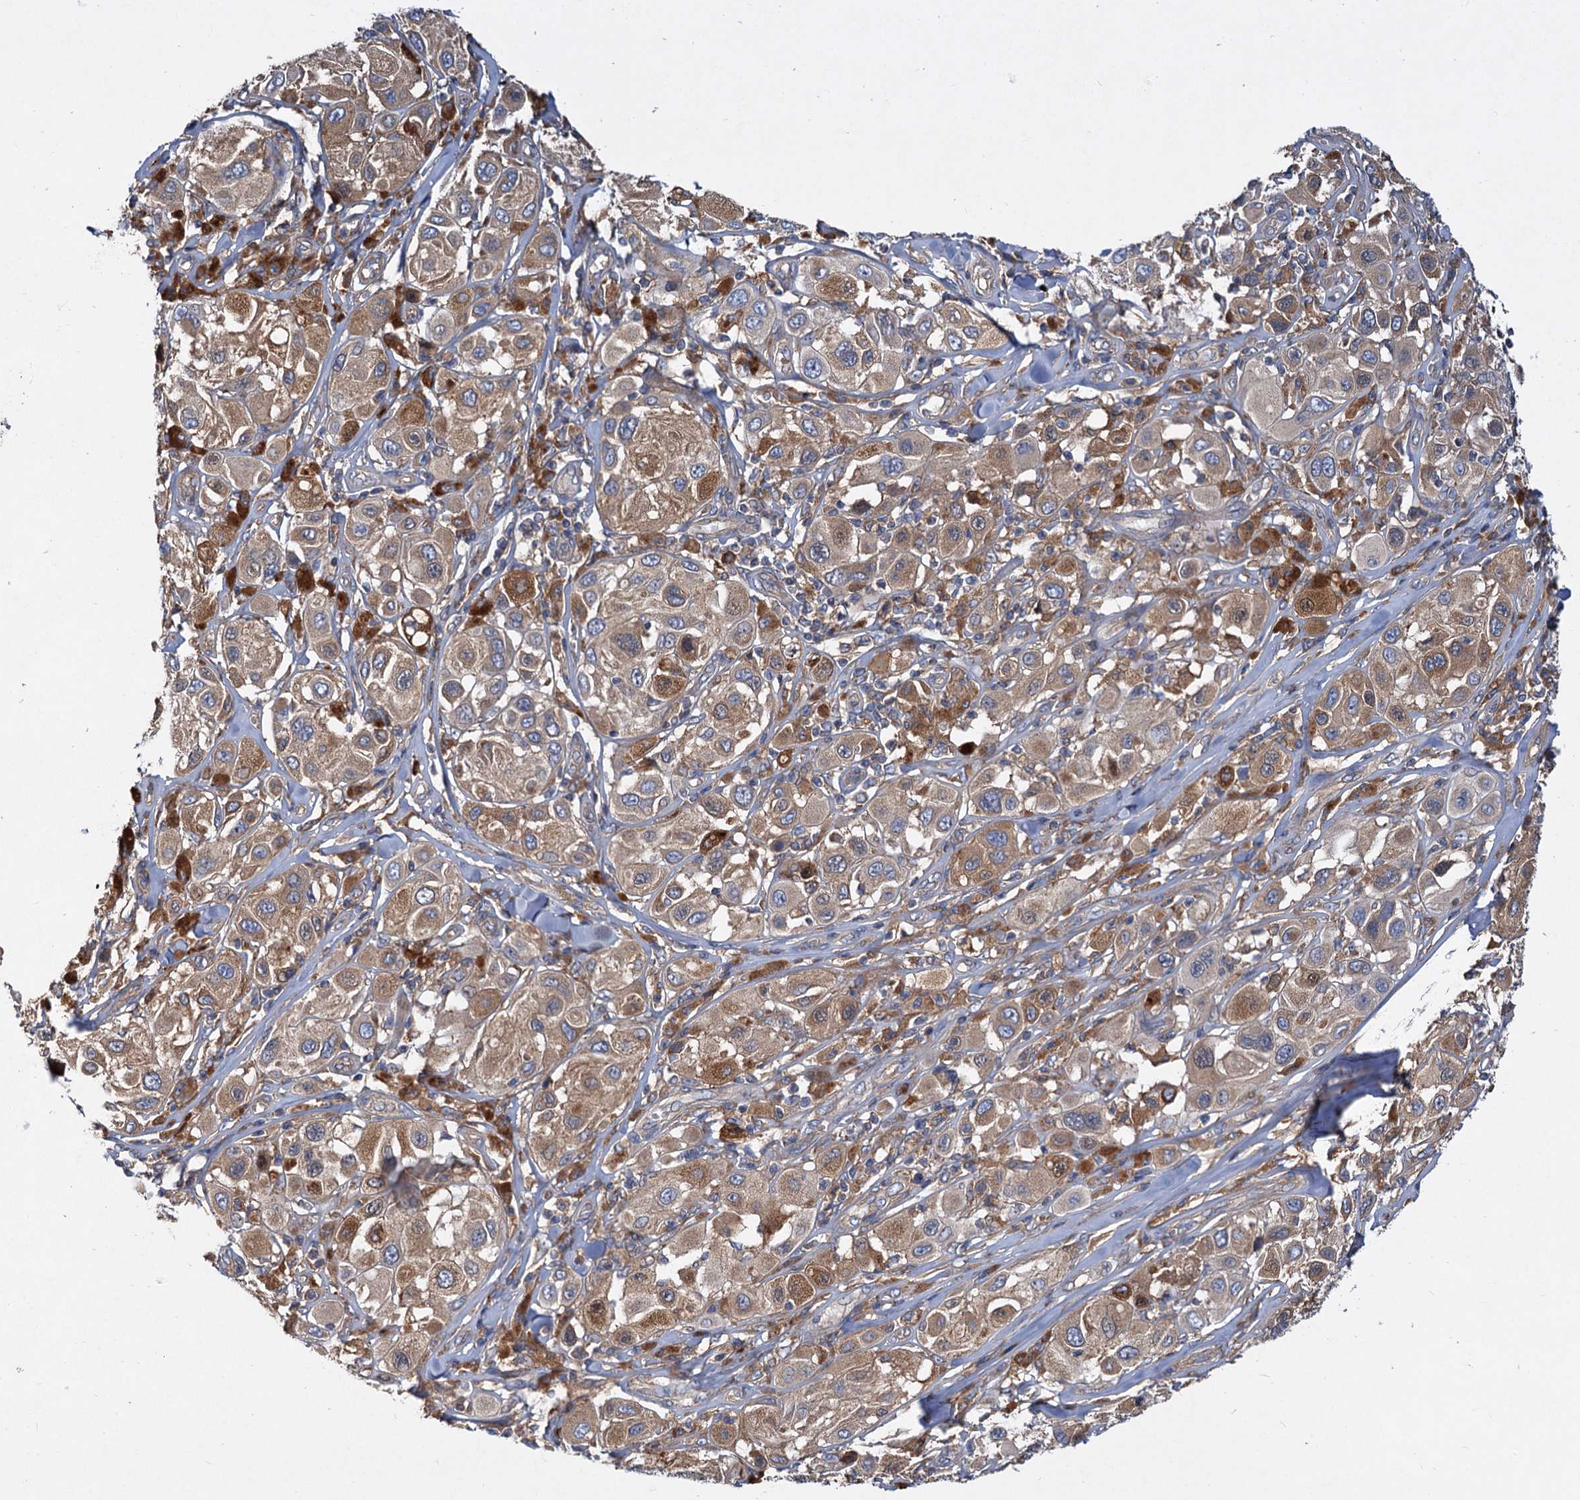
{"staining": {"intensity": "moderate", "quantity": ">75%", "location": "cytoplasmic/membranous"}, "tissue": "melanoma", "cell_type": "Tumor cells", "image_type": "cancer", "snomed": [{"axis": "morphology", "description": "Malignant melanoma, Metastatic site"}, {"axis": "topography", "description": "Skin"}], "caption": "Moderate cytoplasmic/membranous expression for a protein is present in about >75% of tumor cells of malignant melanoma (metastatic site) using immunohistochemistry (IHC).", "gene": "ALKBH7", "patient": {"sex": "male", "age": 41}}